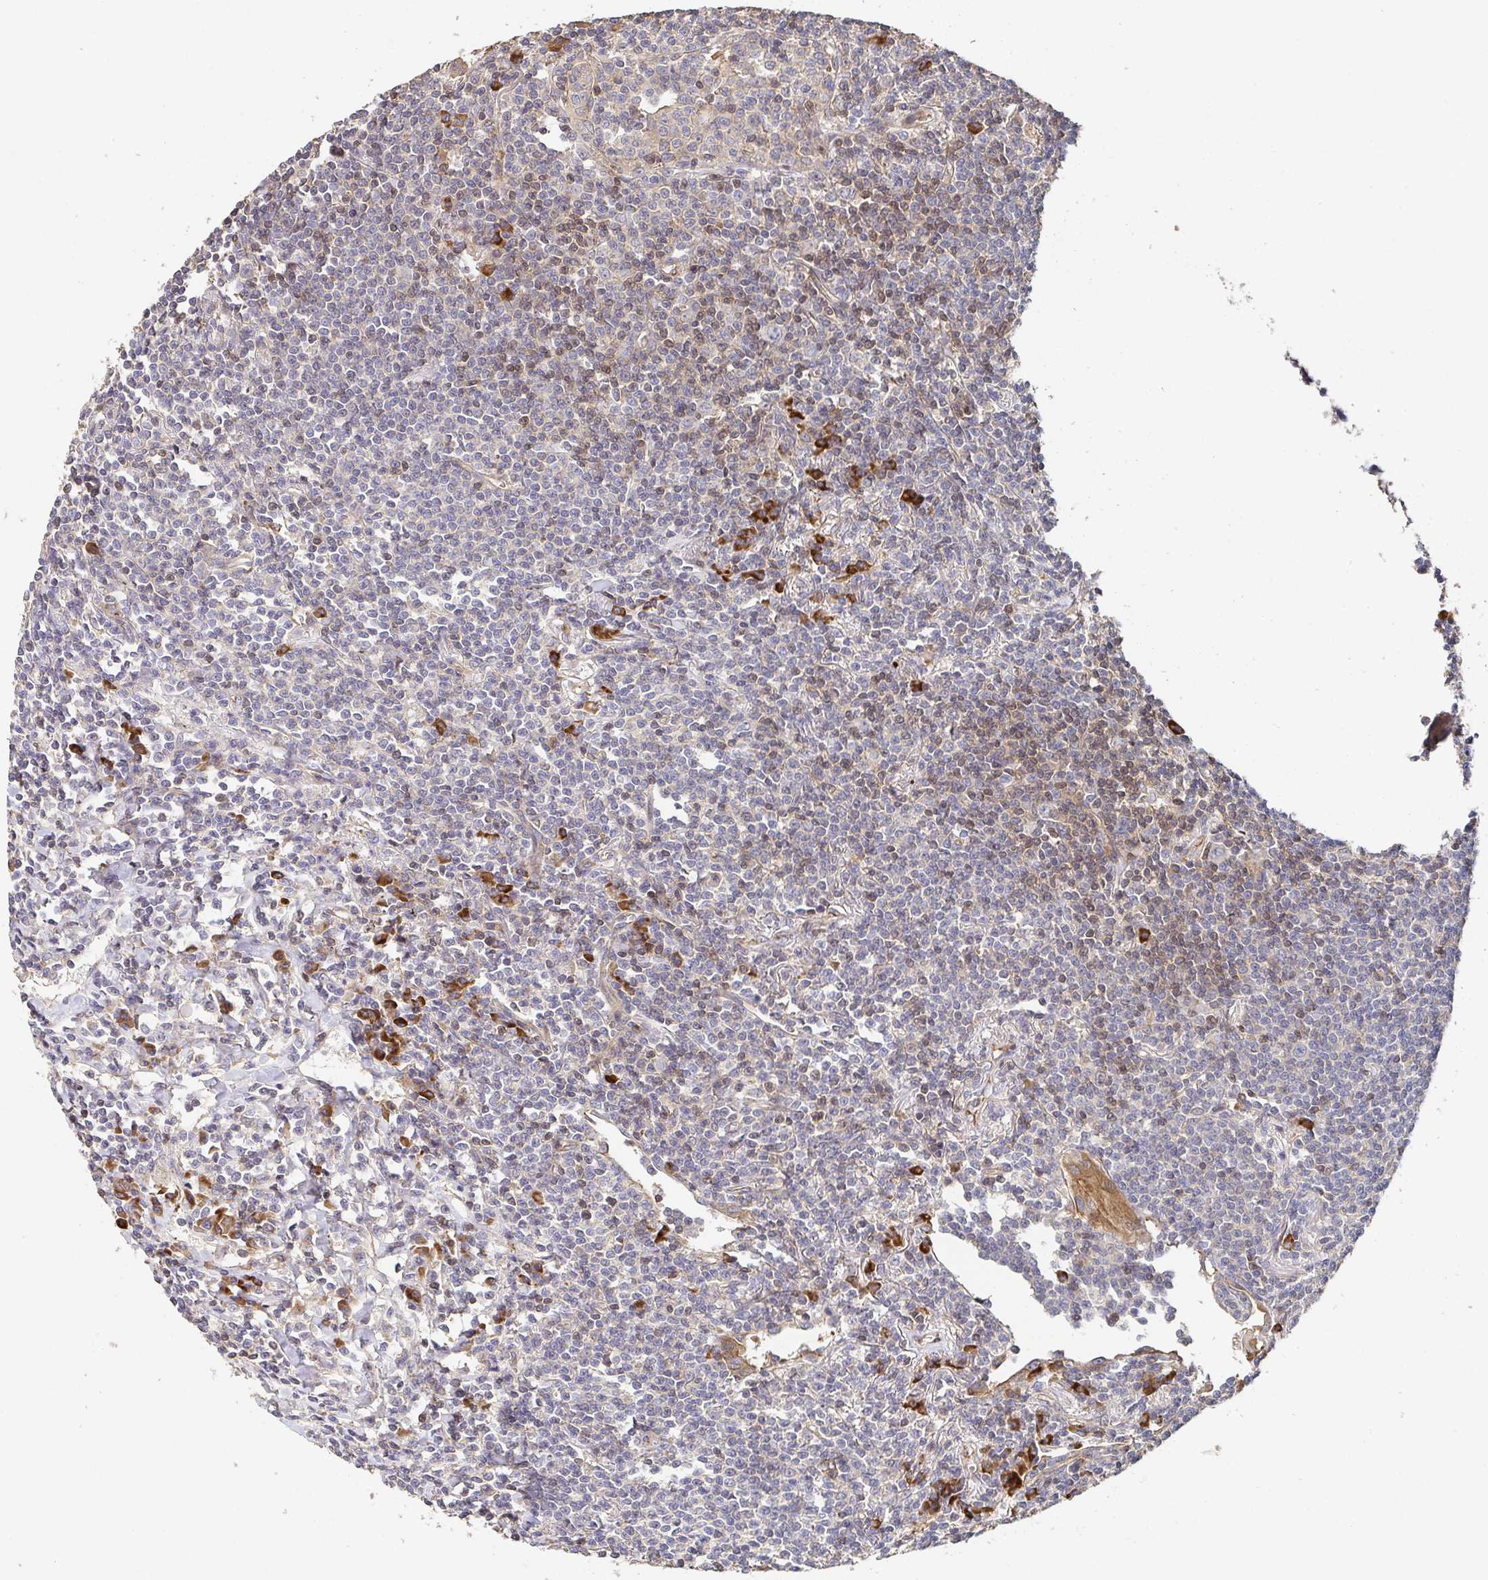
{"staining": {"intensity": "weak", "quantity": "<25%", "location": "nuclear"}, "tissue": "lymphoma", "cell_type": "Tumor cells", "image_type": "cancer", "snomed": [{"axis": "morphology", "description": "Malignant lymphoma, non-Hodgkin's type, Low grade"}, {"axis": "topography", "description": "Lung"}], "caption": "Immunohistochemistry (IHC) of lymphoma shows no positivity in tumor cells.", "gene": "APBB1", "patient": {"sex": "female", "age": 71}}